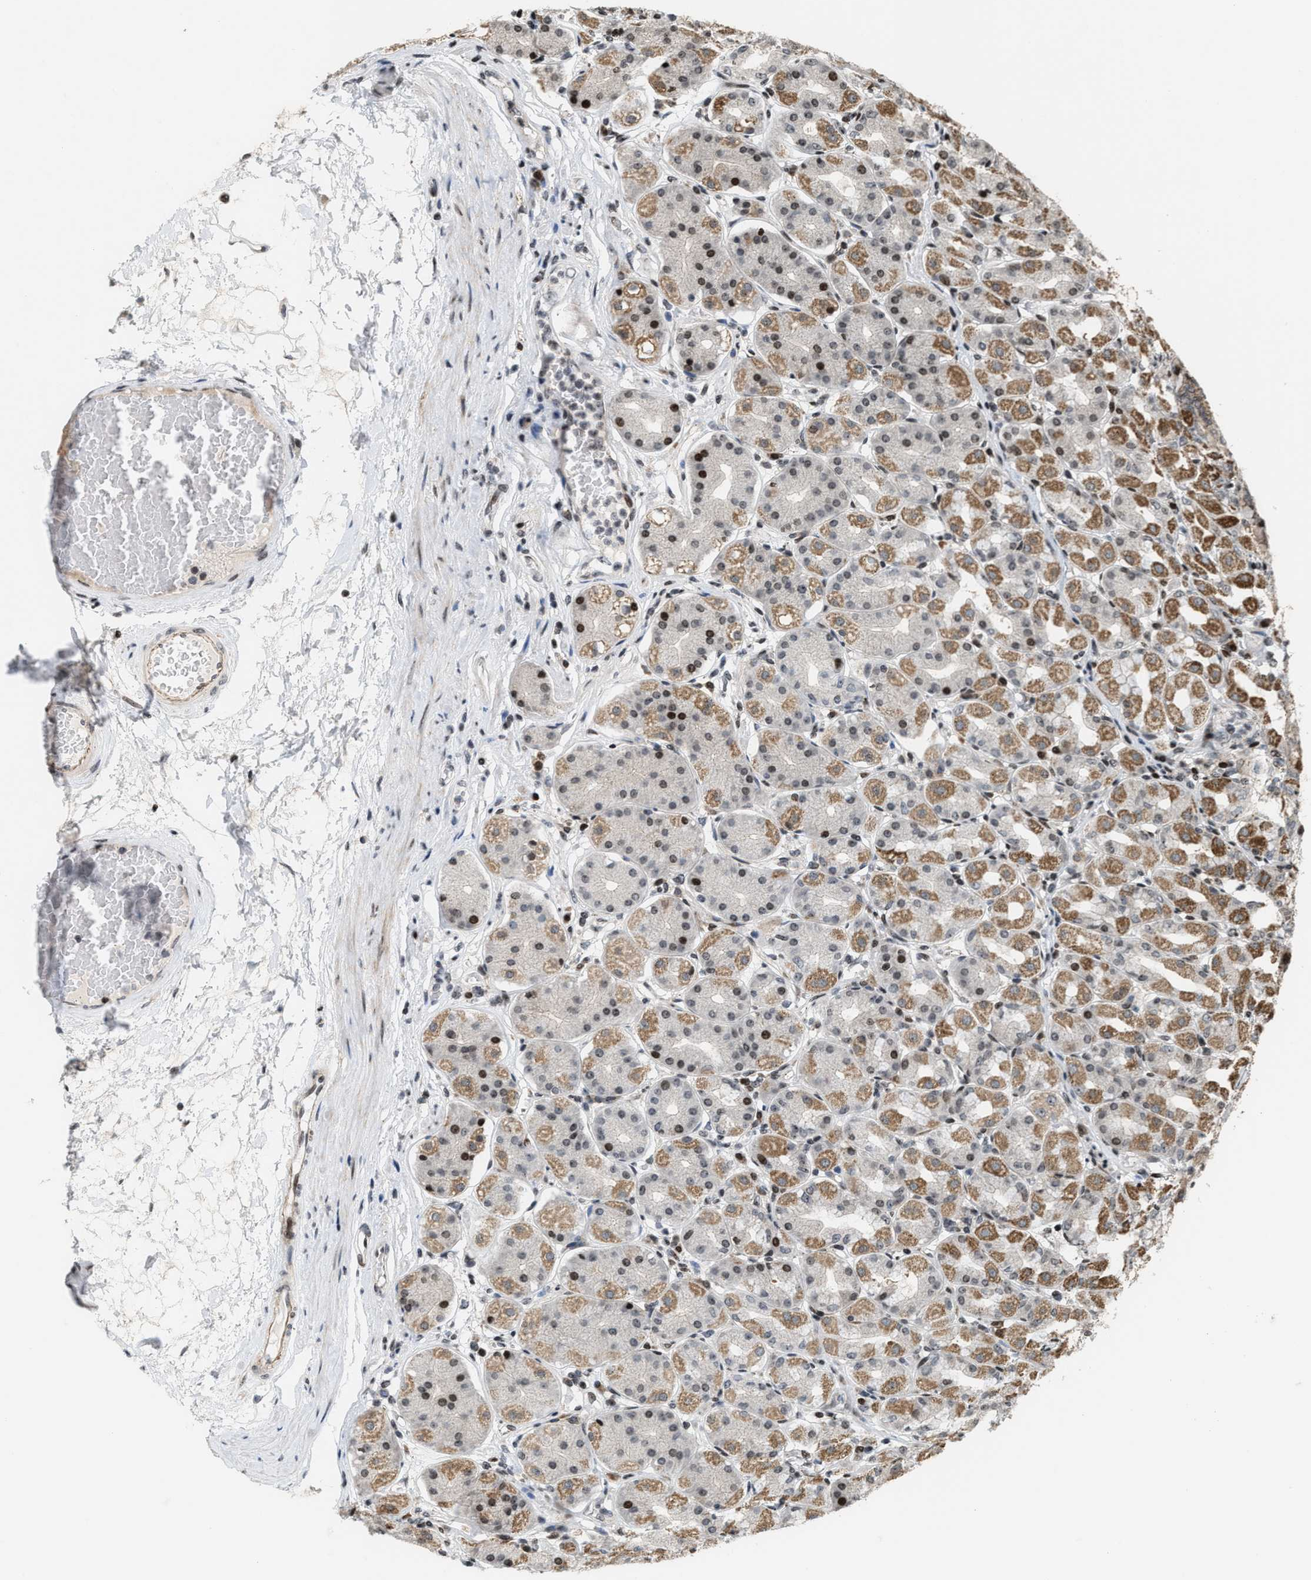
{"staining": {"intensity": "moderate", "quantity": "25%-75%", "location": "cytoplasmic/membranous,nuclear"}, "tissue": "stomach", "cell_type": "Glandular cells", "image_type": "normal", "snomed": [{"axis": "morphology", "description": "Normal tissue, NOS"}, {"axis": "topography", "description": "Stomach"}, {"axis": "topography", "description": "Stomach, lower"}], "caption": "Immunohistochemistry (IHC) (DAB (3,3'-diaminobenzidine)) staining of benign stomach shows moderate cytoplasmic/membranous,nuclear protein expression in about 25%-75% of glandular cells. (IHC, brightfield microscopy, high magnification).", "gene": "PDZD2", "patient": {"sex": "female", "age": 56}}